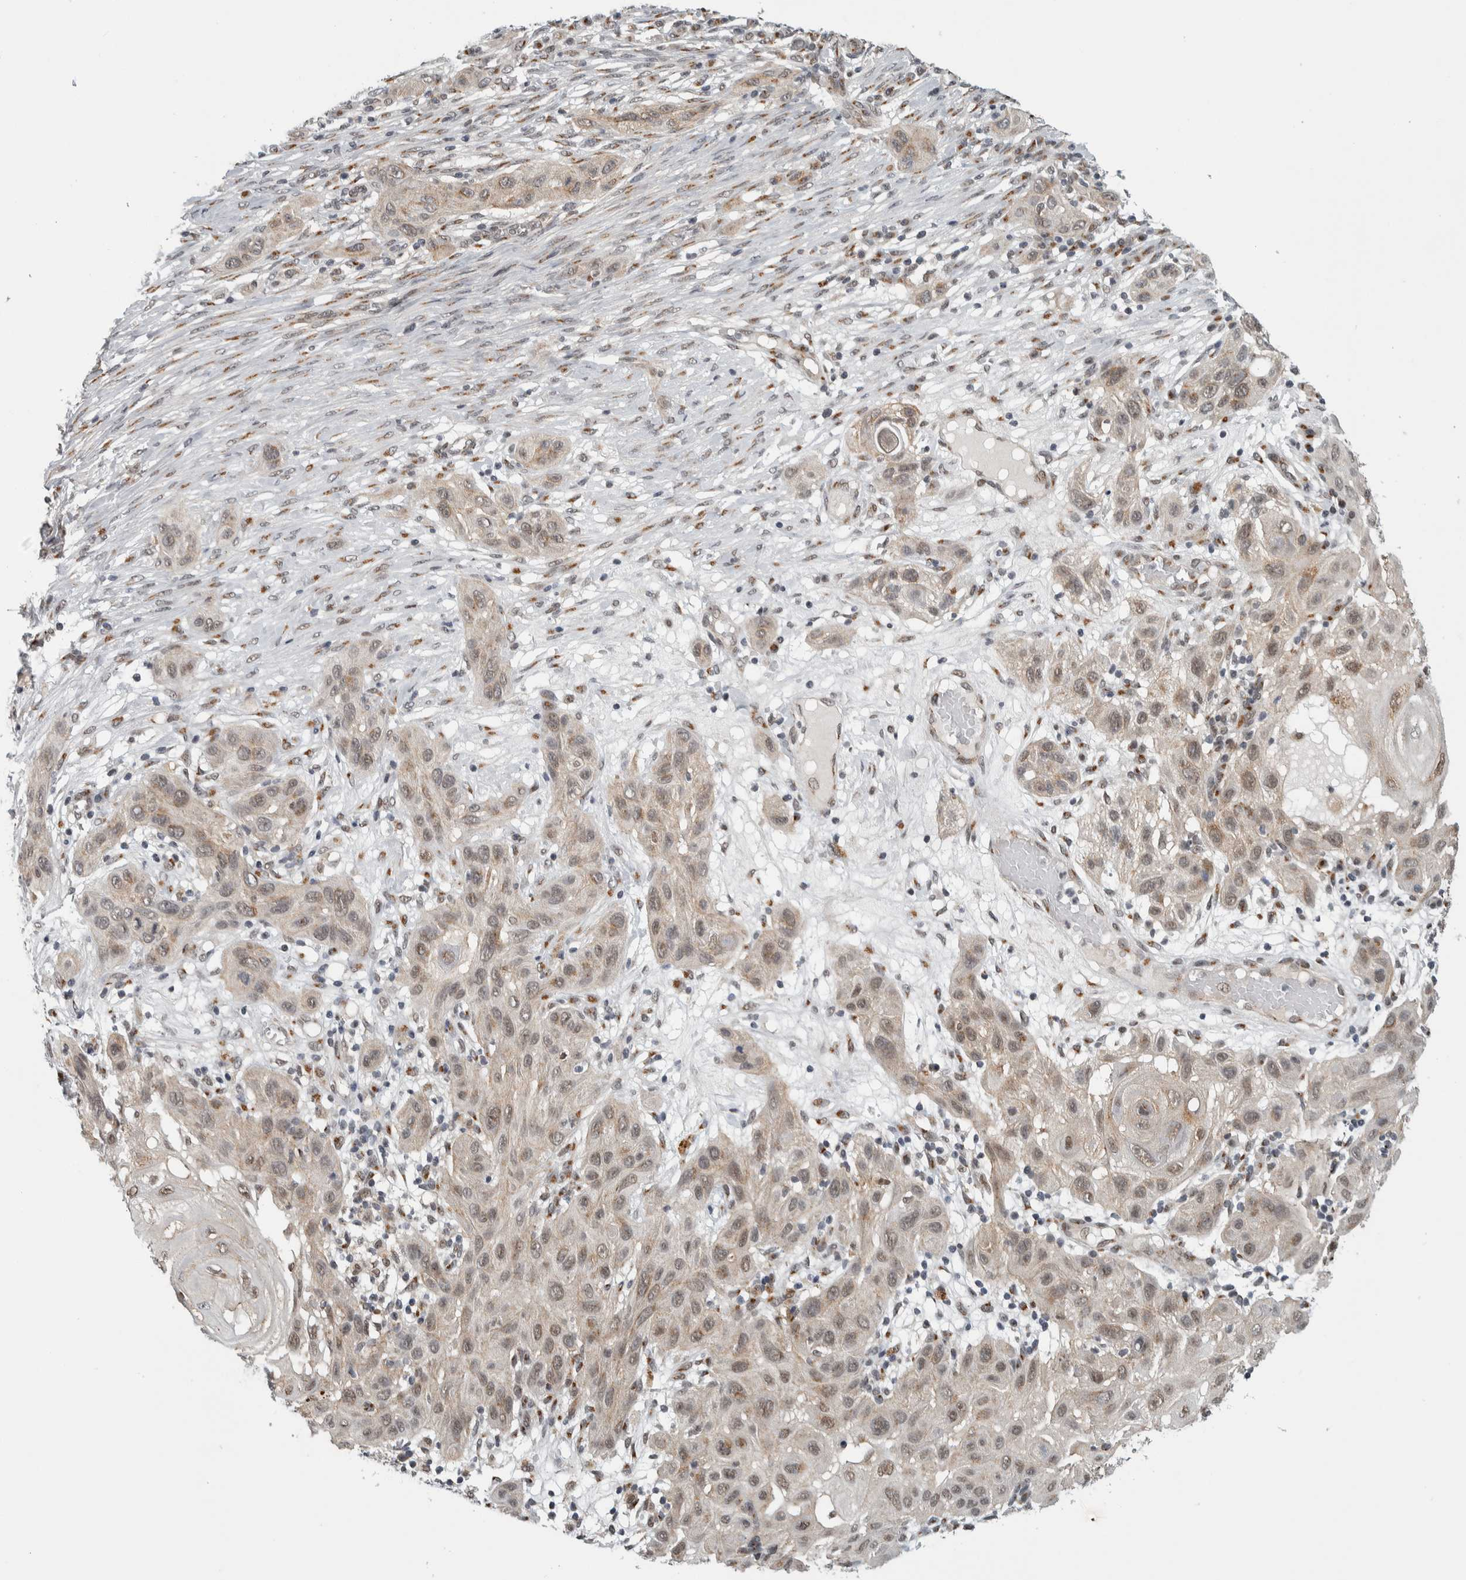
{"staining": {"intensity": "weak", "quantity": ">75%", "location": "cytoplasmic/membranous,nuclear"}, "tissue": "skin cancer", "cell_type": "Tumor cells", "image_type": "cancer", "snomed": [{"axis": "morphology", "description": "Squamous cell carcinoma, NOS"}, {"axis": "topography", "description": "Skin"}], "caption": "Immunohistochemical staining of squamous cell carcinoma (skin) shows low levels of weak cytoplasmic/membranous and nuclear positivity in approximately >75% of tumor cells.", "gene": "ZMYND8", "patient": {"sex": "female", "age": 96}}